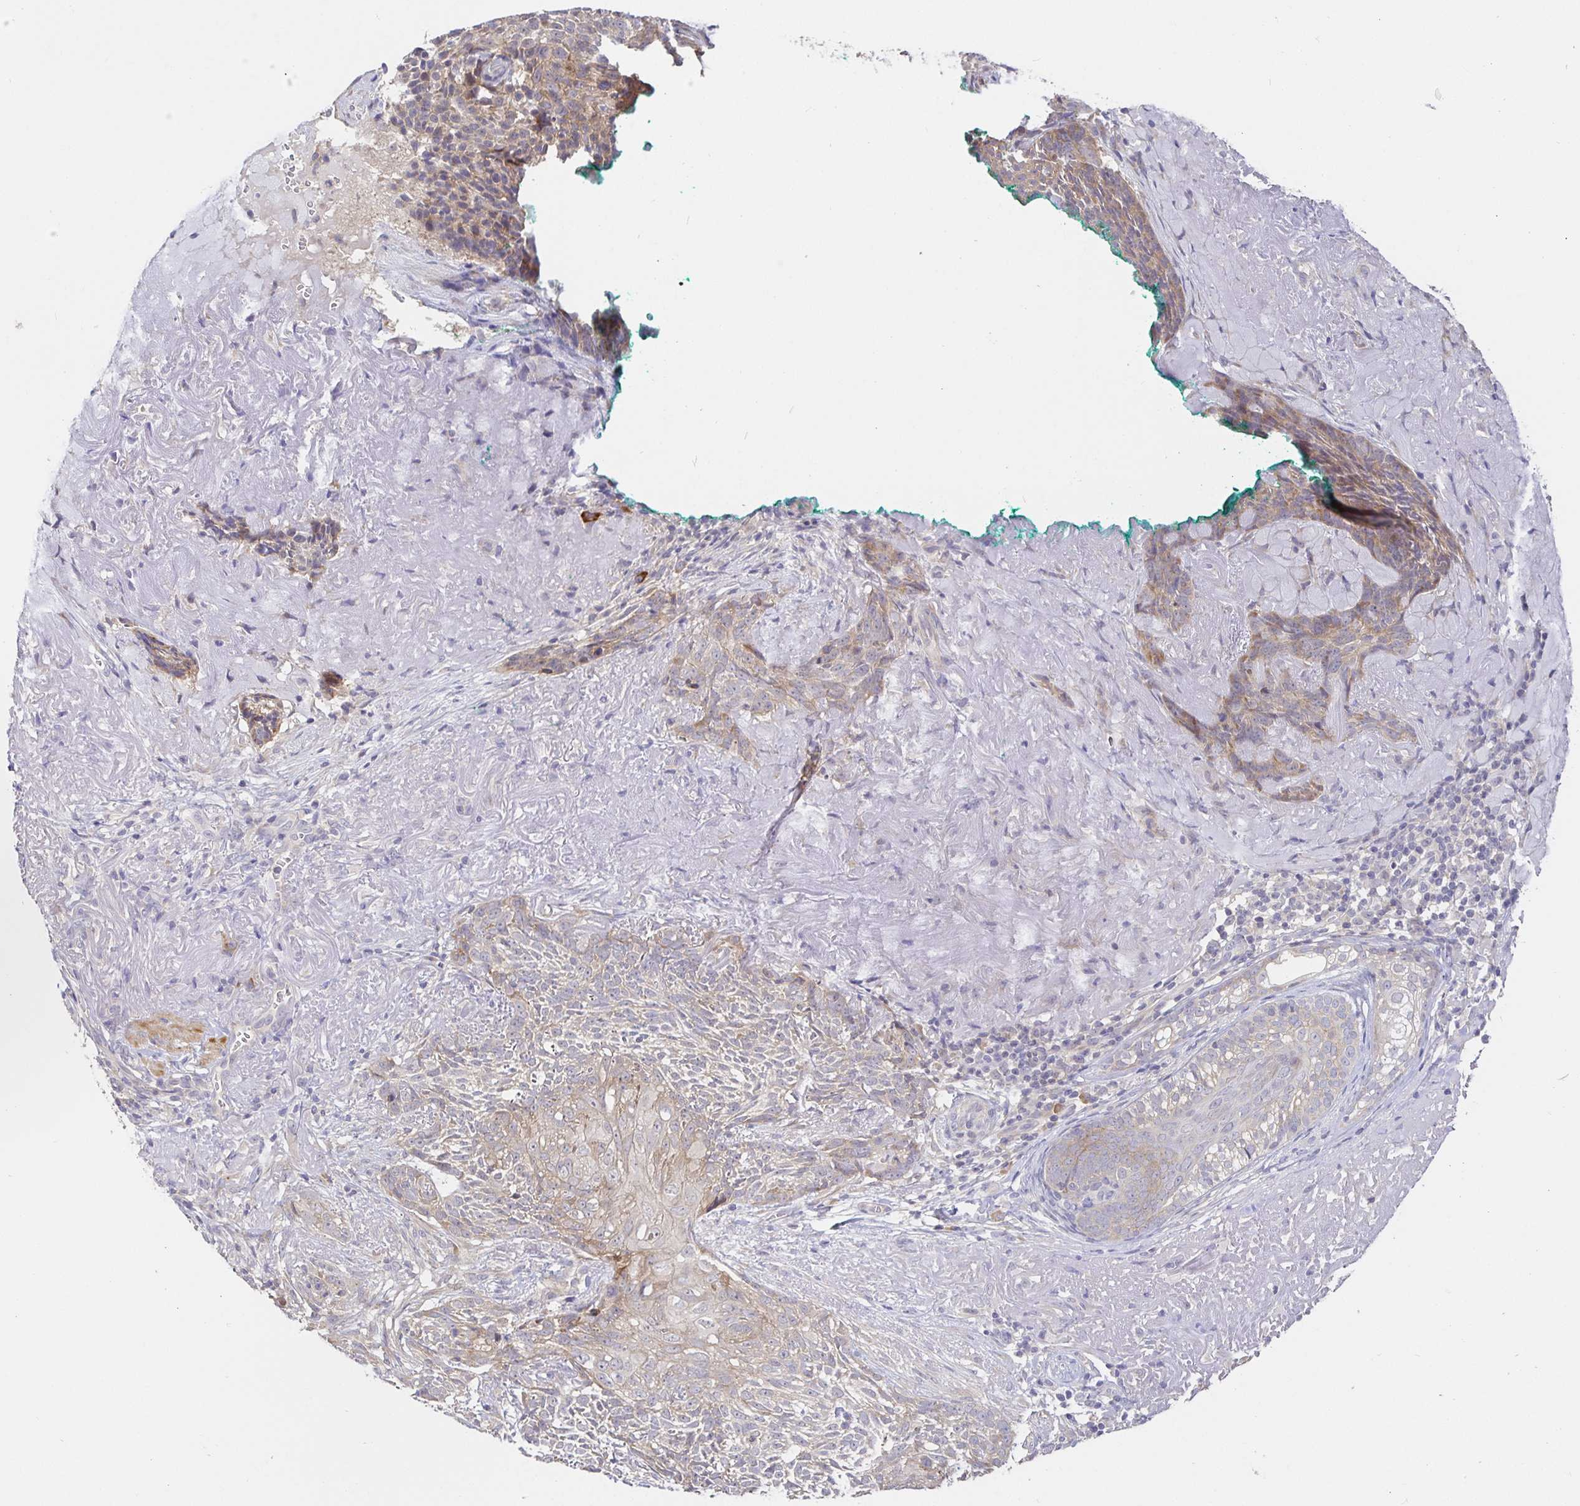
{"staining": {"intensity": "weak", "quantity": "25%-75%", "location": "cytoplasmic/membranous"}, "tissue": "skin cancer", "cell_type": "Tumor cells", "image_type": "cancer", "snomed": [{"axis": "morphology", "description": "Basal cell carcinoma"}, {"axis": "topography", "description": "Skin"}, {"axis": "topography", "description": "Skin of face"}], "caption": "IHC of human skin basal cell carcinoma exhibits low levels of weak cytoplasmic/membranous positivity in approximately 25%-75% of tumor cells.", "gene": "ZDHHC11", "patient": {"sex": "female", "age": 95}}